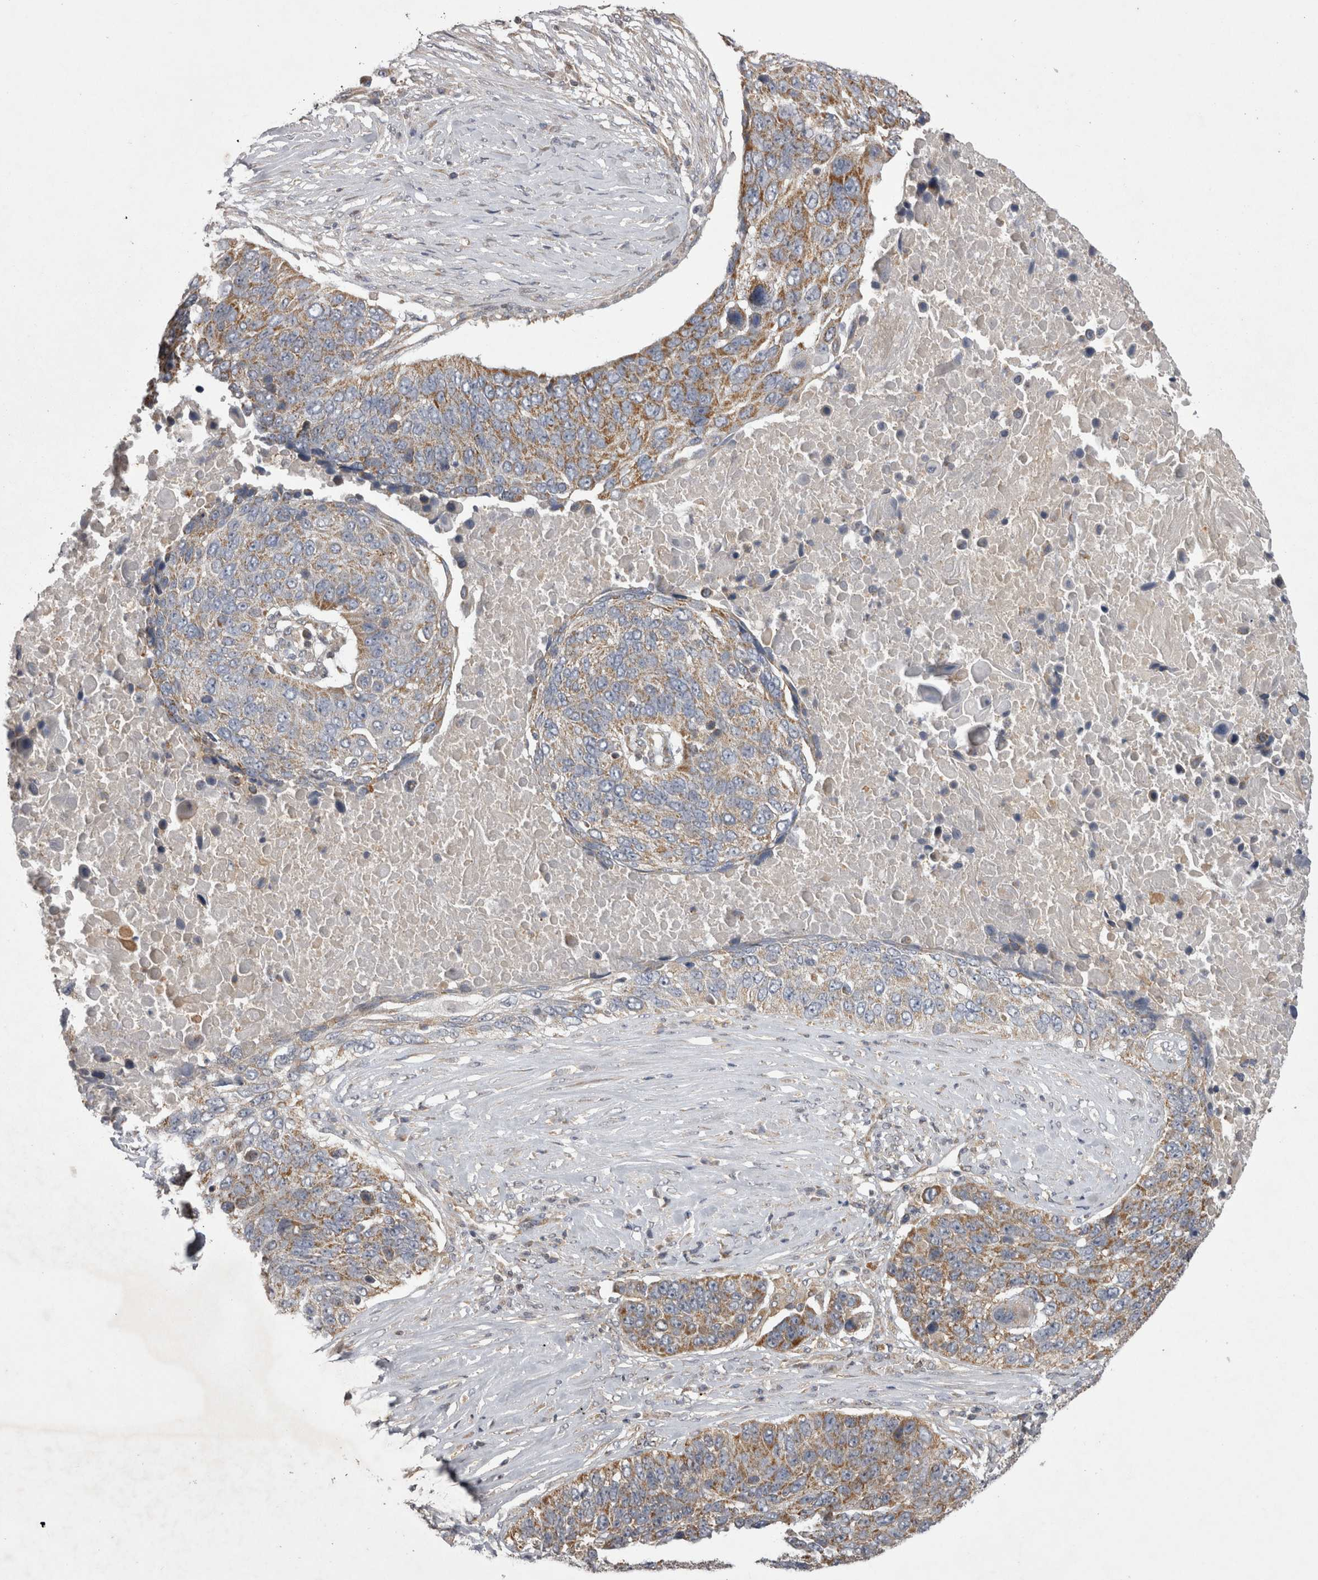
{"staining": {"intensity": "moderate", "quantity": "25%-75%", "location": "cytoplasmic/membranous"}, "tissue": "lung cancer", "cell_type": "Tumor cells", "image_type": "cancer", "snomed": [{"axis": "morphology", "description": "Squamous cell carcinoma, NOS"}, {"axis": "topography", "description": "Lung"}], "caption": "There is medium levels of moderate cytoplasmic/membranous expression in tumor cells of lung cancer, as demonstrated by immunohistochemical staining (brown color).", "gene": "TSPOAP1", "patient": {"sex": "male", "age": 66}}